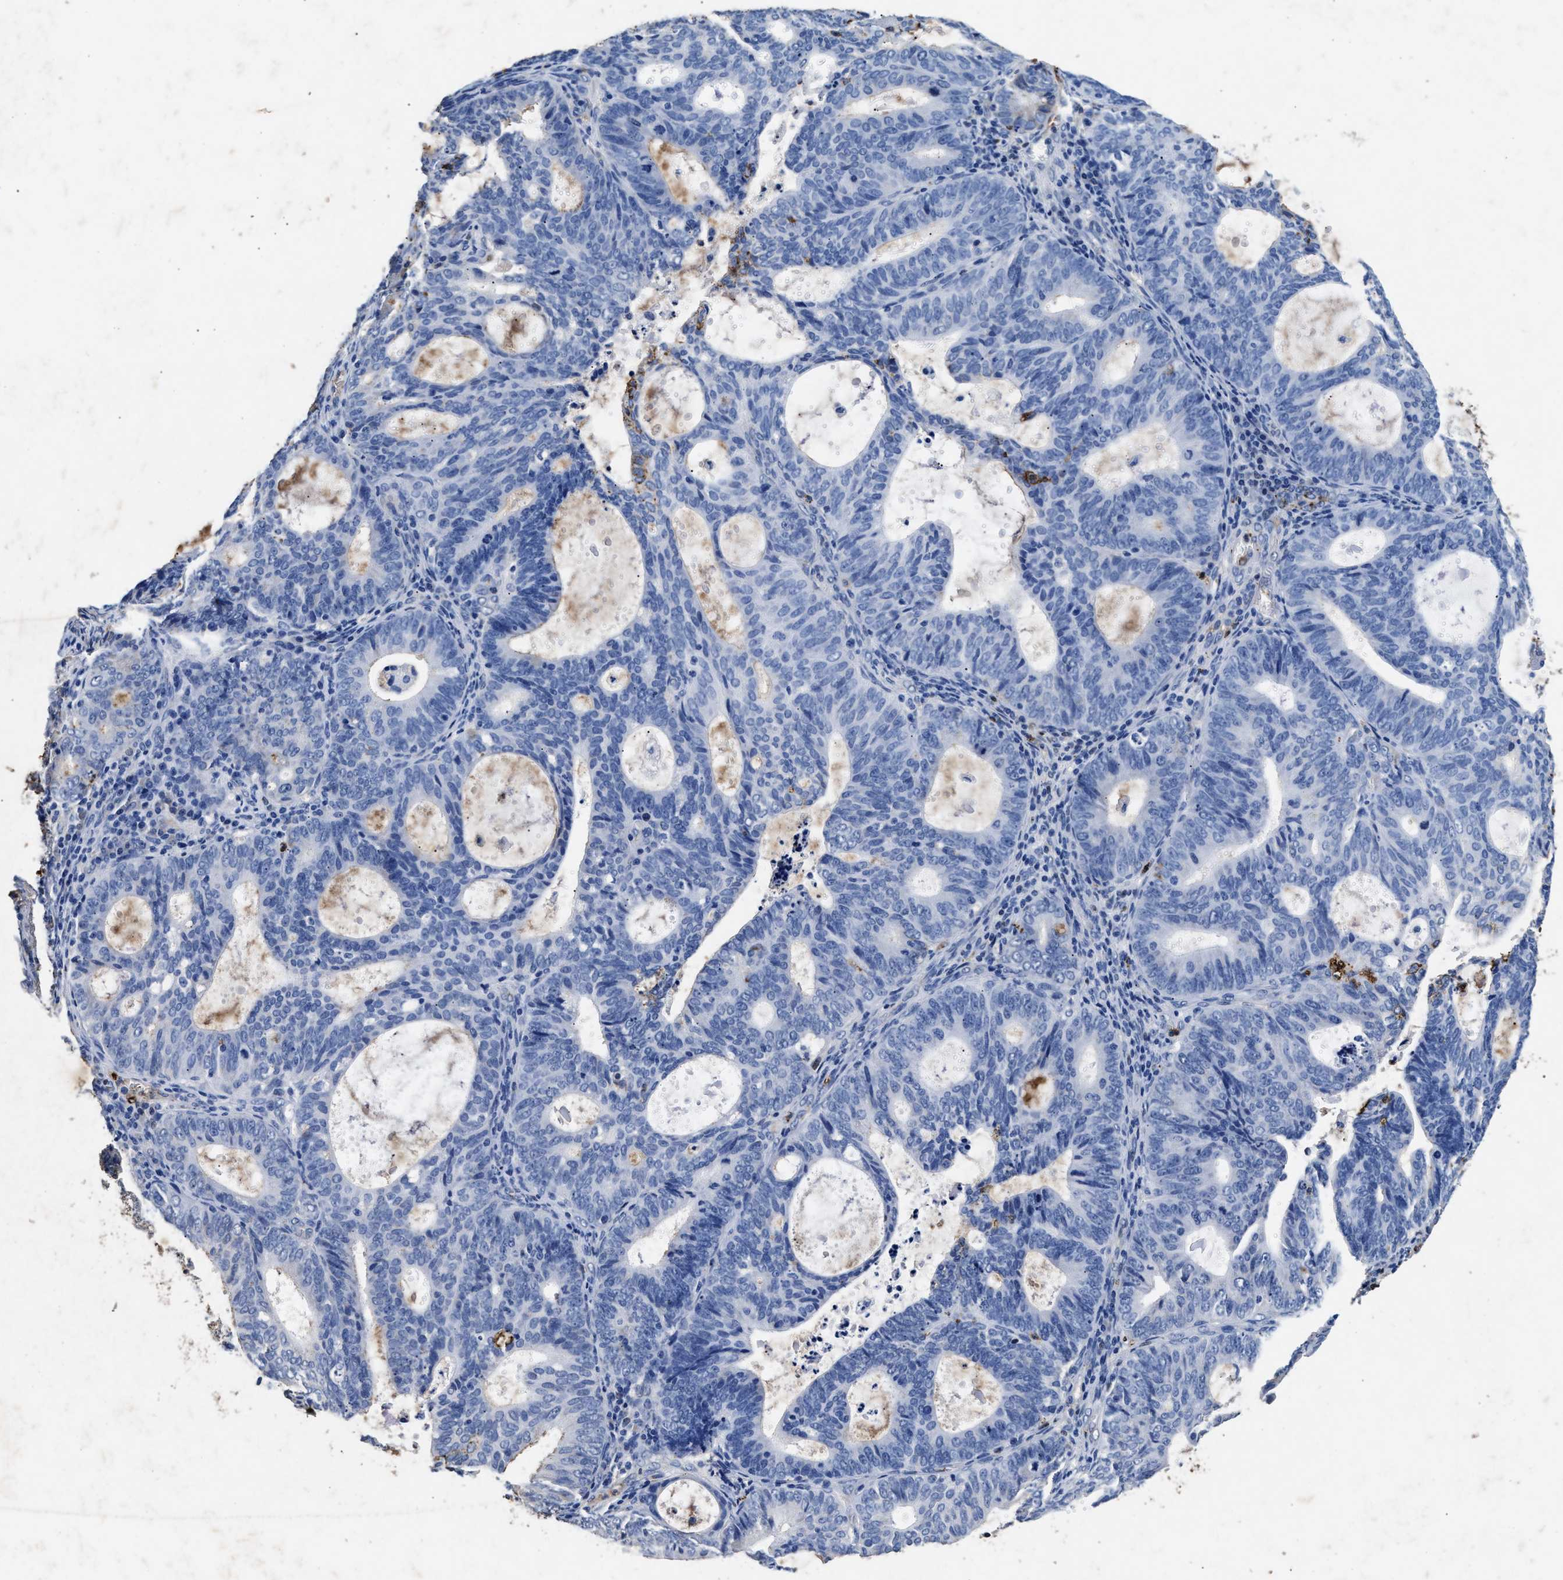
{"staining": {"intensity": "negative", "quantity": "none", "location": "none"}, "tissue": "endometrial cancer", "cell_type": "Tumor cells", "image_type": "cancer", "snomed": [{"axis": "morphology", "description": "Adenocarcinoma, NOS"}, {"axis": "topography", "description": "Uterus"}], "caption": "IHC of endometrial cancer (adenocarcinoma) exhibits no expression in tumor cells.", "gene": "LTB4R2", "patient": {"sex": "female", "age": 83}}